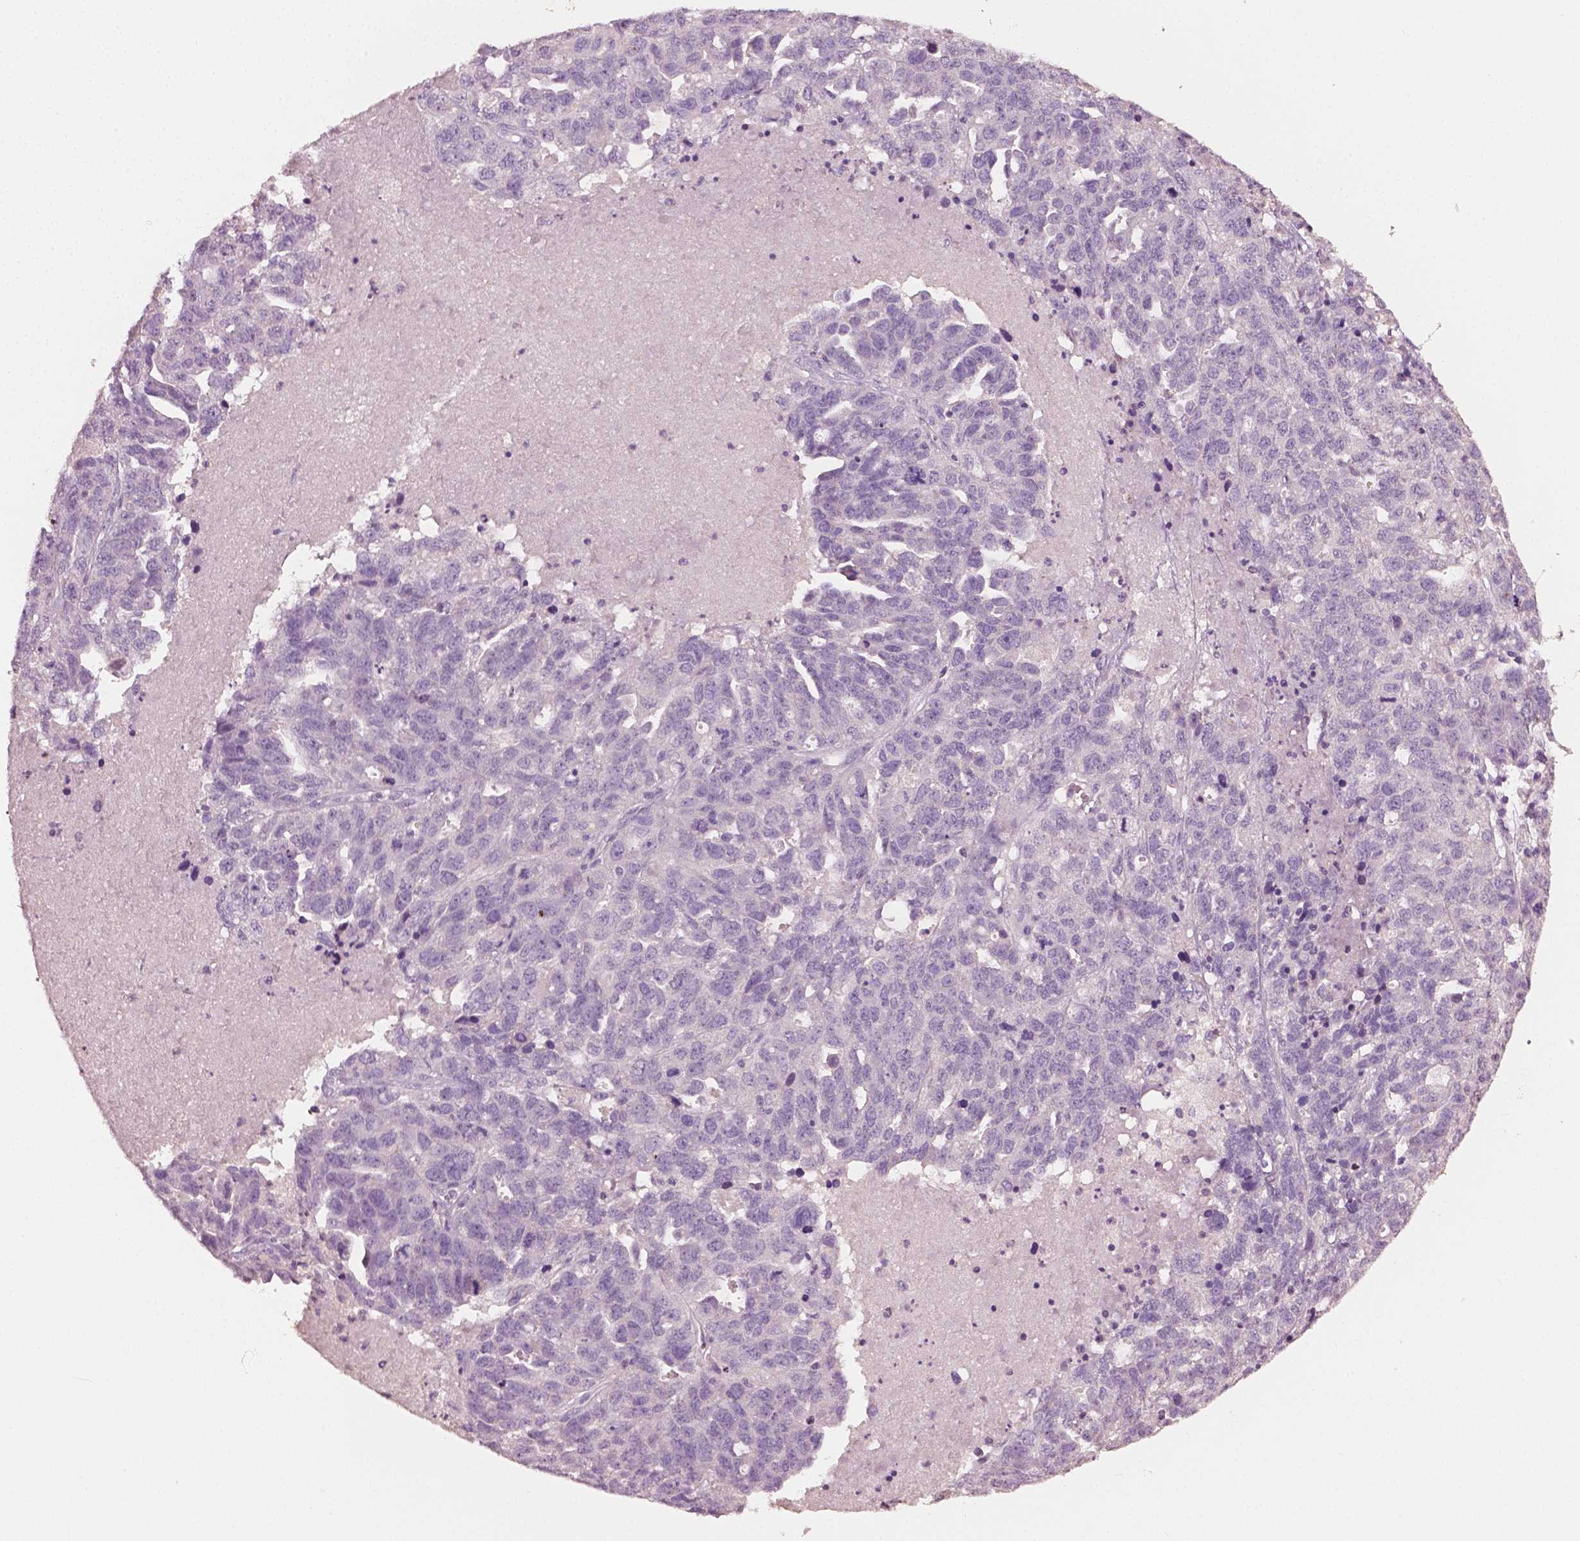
{"staining": {"intensity": "negative", "quantity": "none", "location": "none"}, "tissue": "ovarian cancer", "cell_type": "Tumor cells", "image_type": "cancer", "snomed": [{"axis": "morphology", "description": "Cystadenocarcinoma, serous, NOS"}, {"axis": "topography", "description": "Ovary"}], "caption": "Tumor cells show no significant protein expression in ovarian cancer (serous cystadenocarcinoma).", "gene": "PLA2R1", "patient": {"sex": "female", "age": 71}}